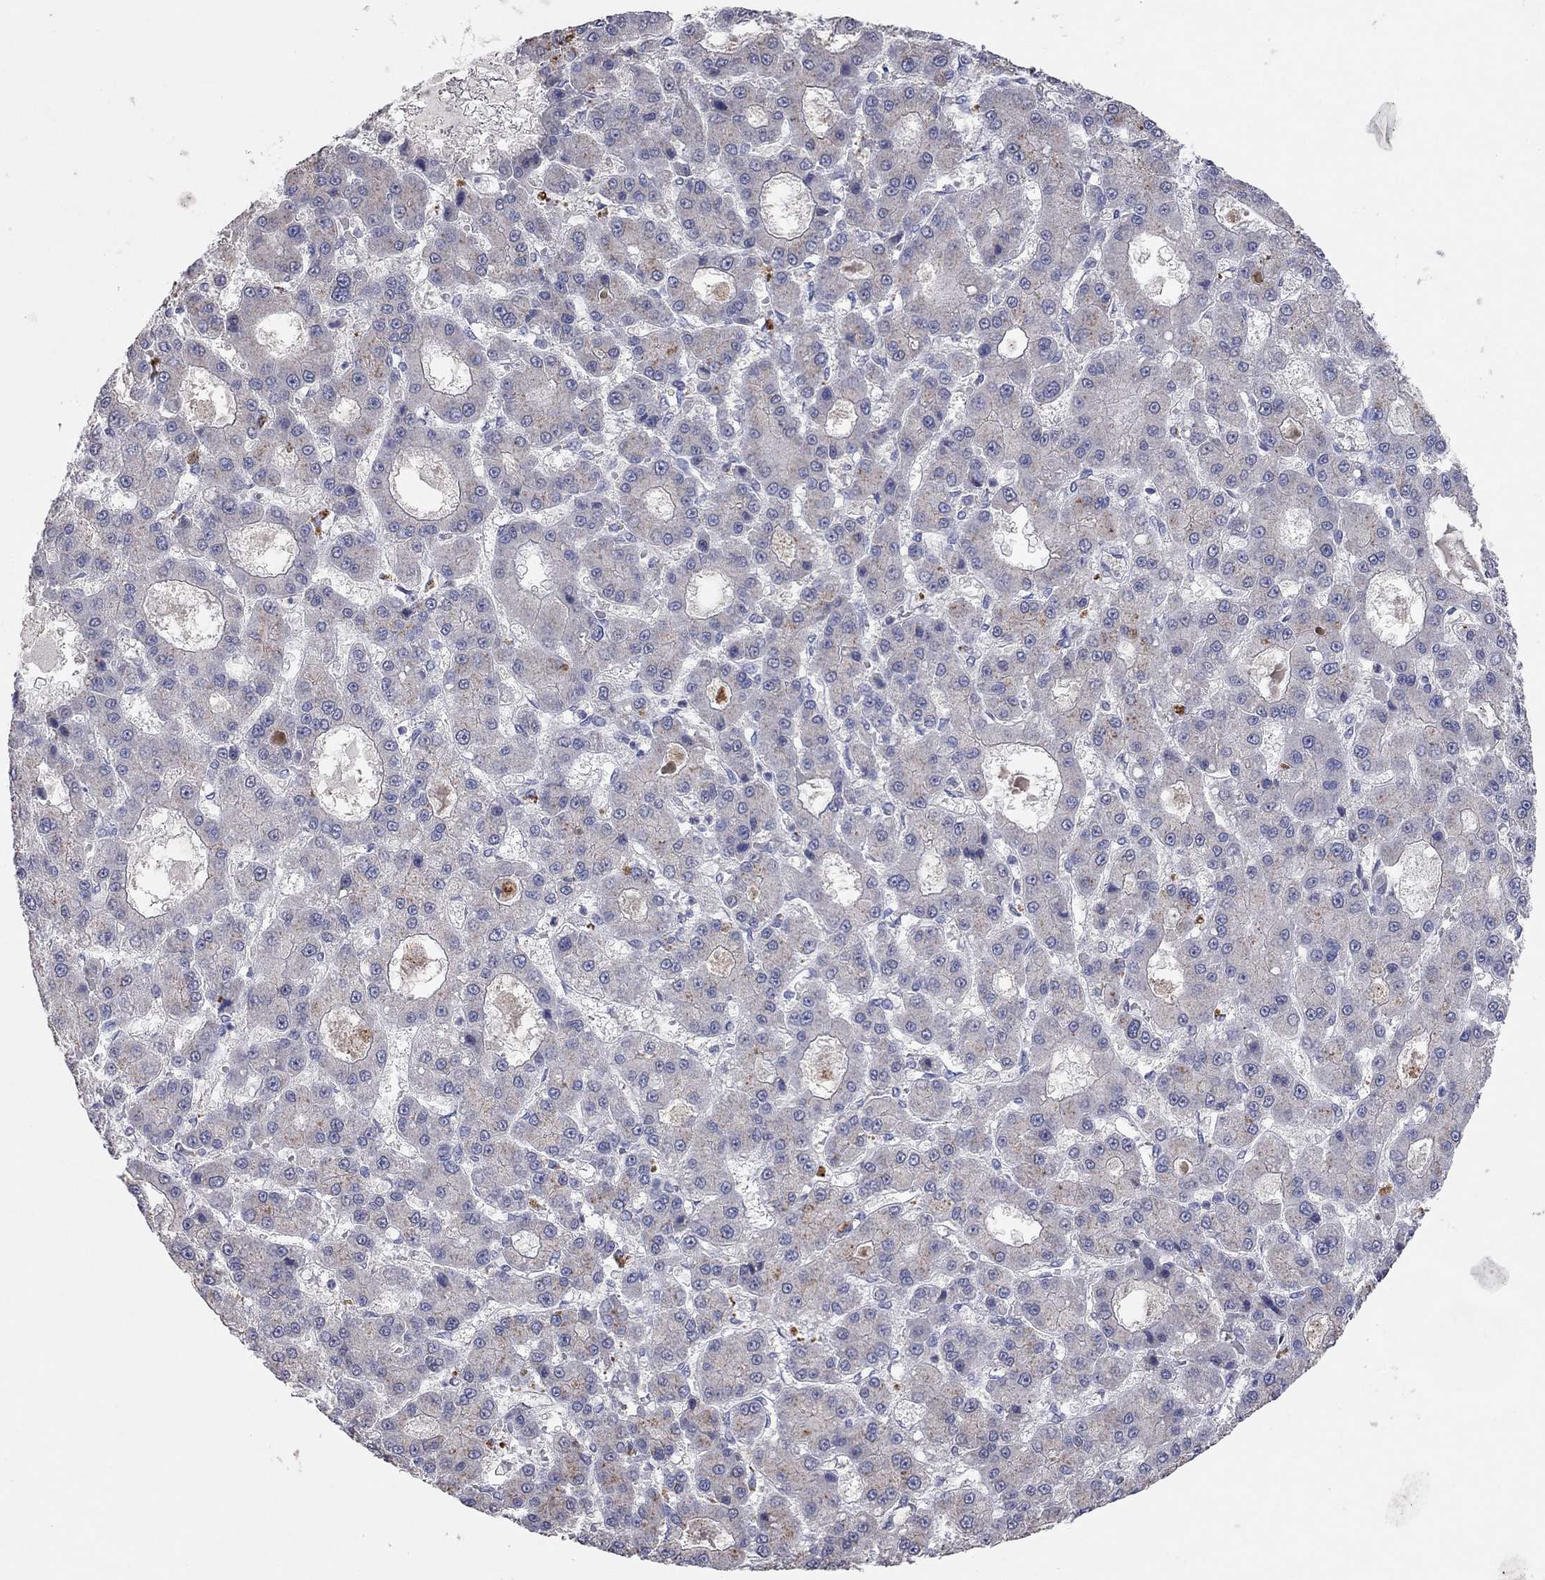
{"staining": {"intensity": "negative", "quantity": "none", "location": "none"}, "tissue": "liver cancer", "cell_type": "Tumor cells", "image_type": "cancer", "snomed": [{"axis": "morphology", "description": "Carcinoma, Hepatocellular, NOS"}, {"axis": "topography", "description": "Liver"}], "caption": "Hepatocellular carcinoma (liver) was stained to show a protein in brown. There is no significant expression in tumor cells. (DAB IHC visualized using brightfield microscopy, high magnification).", "gene": "MMP13", "patient": {"sex": "male", "age": 70}}